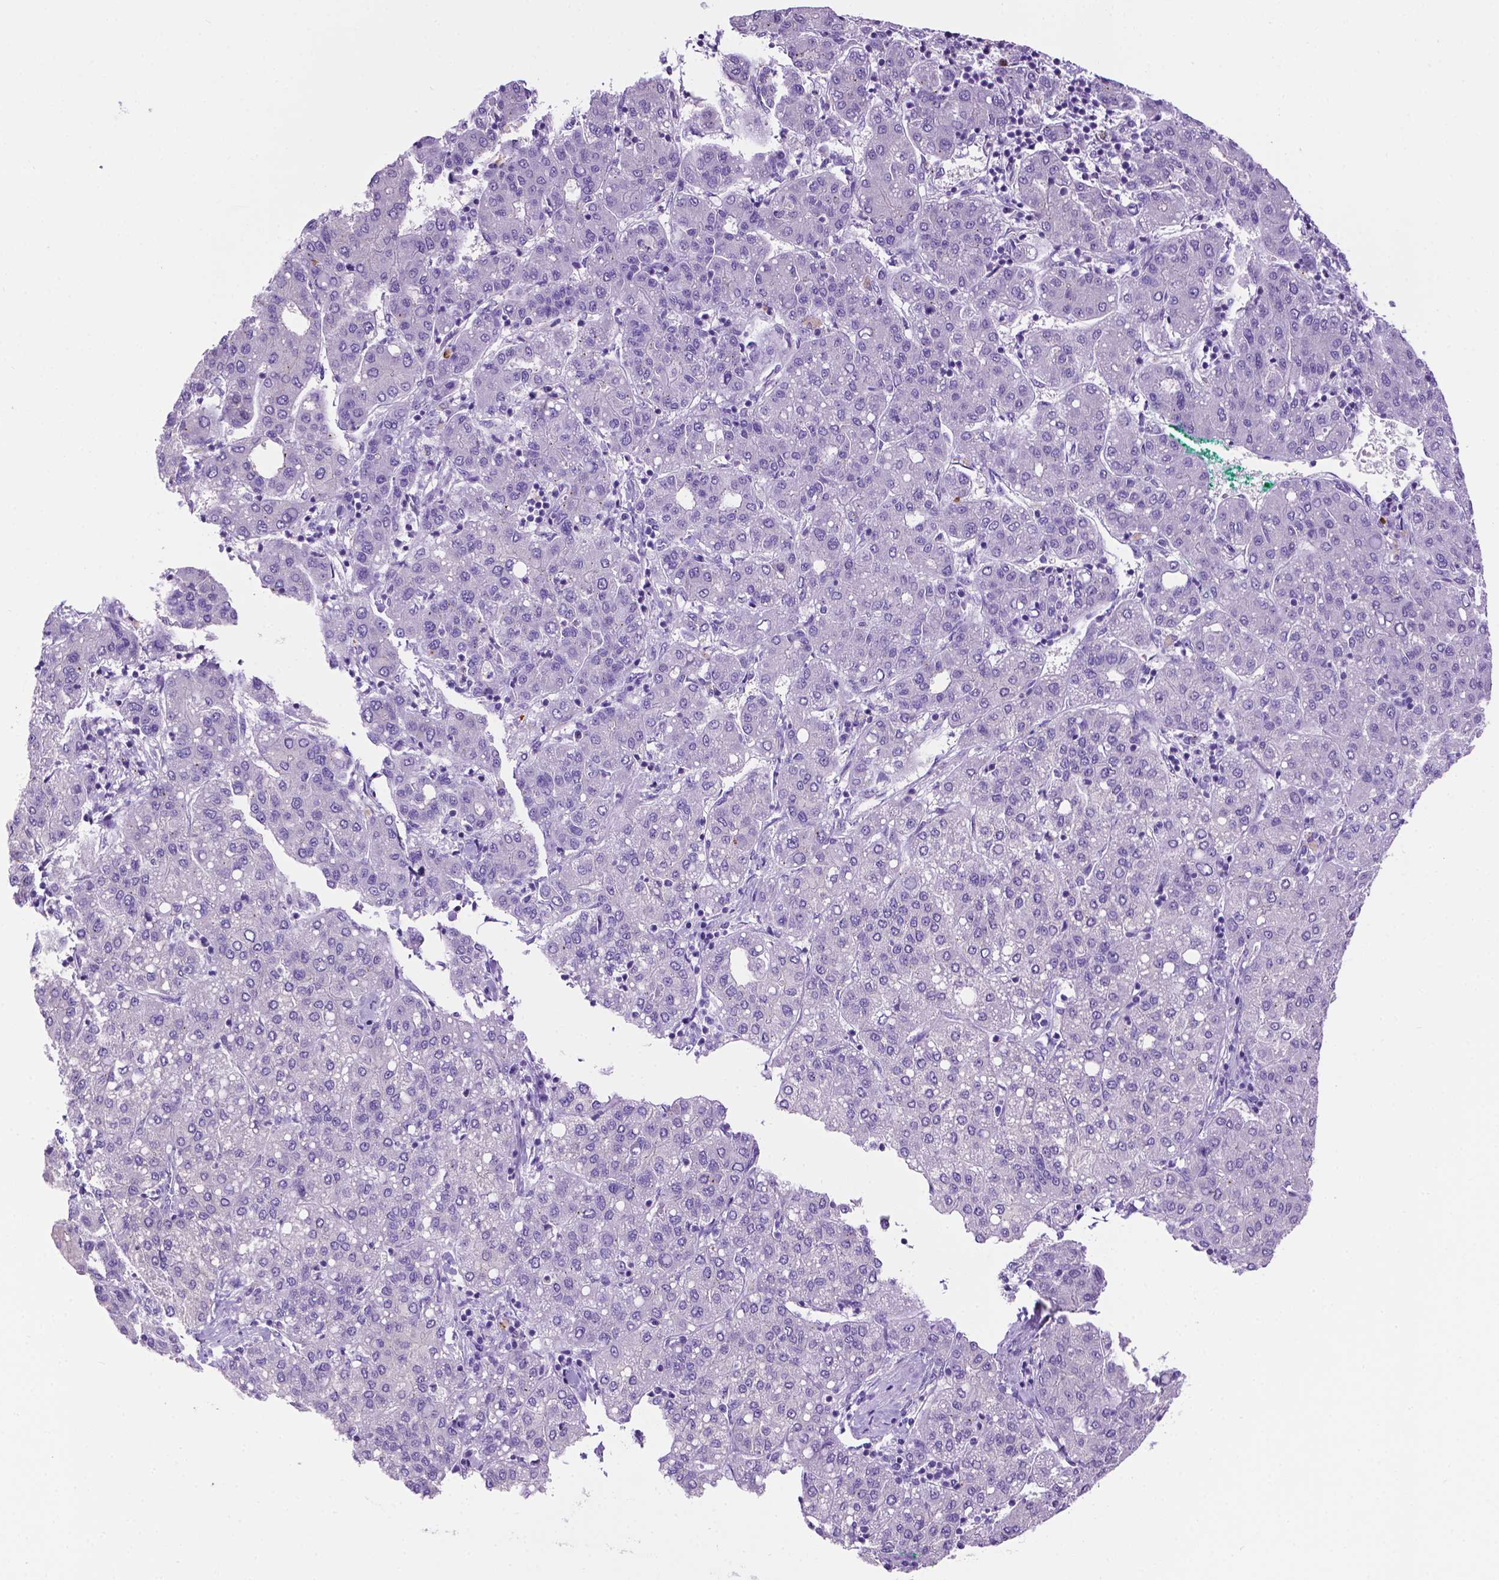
{"staining": {"intensity": "negative", "quantity": "none", "location": "none"}, "tissue": "liver cancer", "cell_type": "Tumor cells", "image_type": "cancer", "snomed": [{"axis": "morphology", "description": "Carcinoma, Hepatocellular, NOS"}, {"axis": "topography", "description": "Liver"}], "caption": "DAB (3,3'-diaminobenzidine) immunohistochemical staining of human liver cancer (hepatocellular carcinoma) reveals no significant positivity in tumor cells.", "gene": "MMP27", "patient": {"sex": "male", "age": 65}}